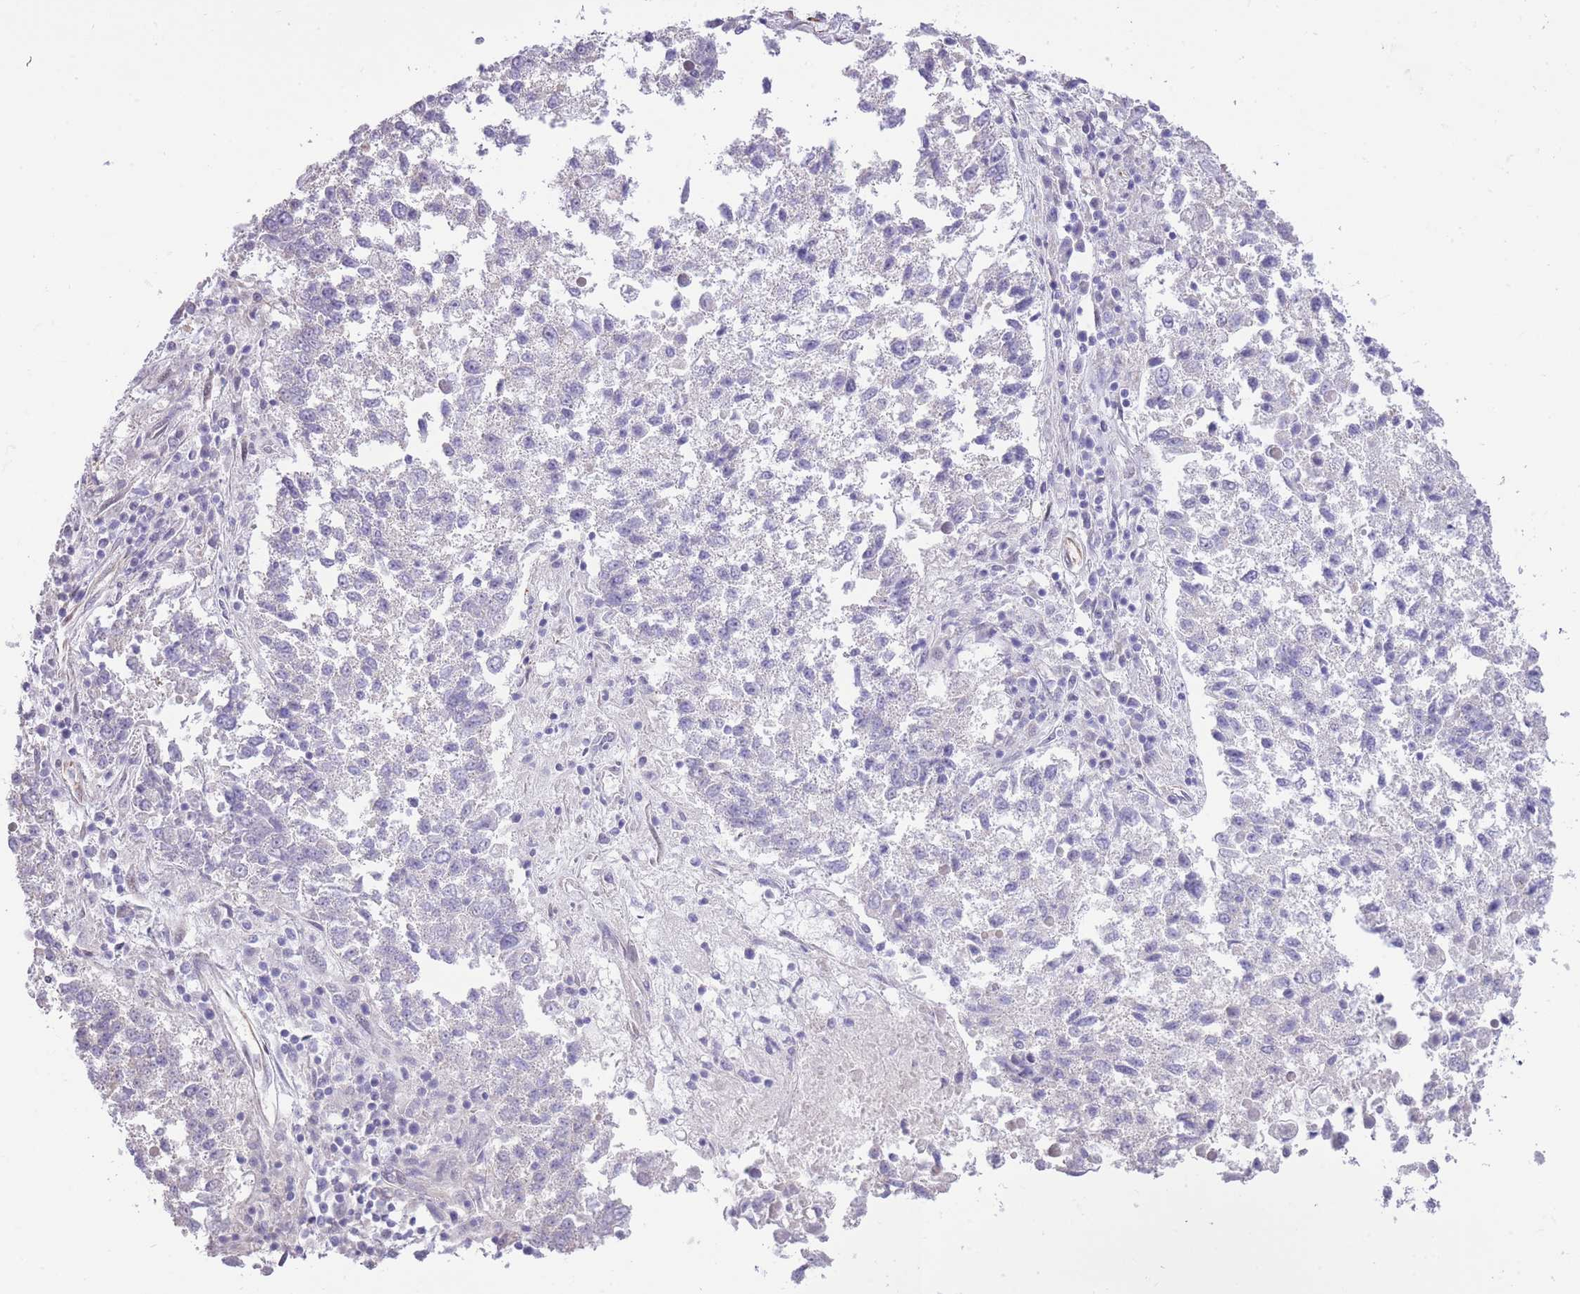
{"staining": {"intensity": "negative", "quantity": "none", "location": "none"}, "tissue": "lung cancer", "cell_type": "Tumor cells", "image_type": "cancer", "snomed": [{"axis": "morphology", "description": "Squamous cell carcinoma, NOS"}, {"axis": "topography", "description": "Lung"}], "caption": "Tumor cells are negative for brown protein staining in squamous cell carcinoma (lung). (Immunohistochemistry (ihc), brightfield microscopy, high magnification).", "gene": "PSG8", "patient": {"sex": "male", "age": 73}}